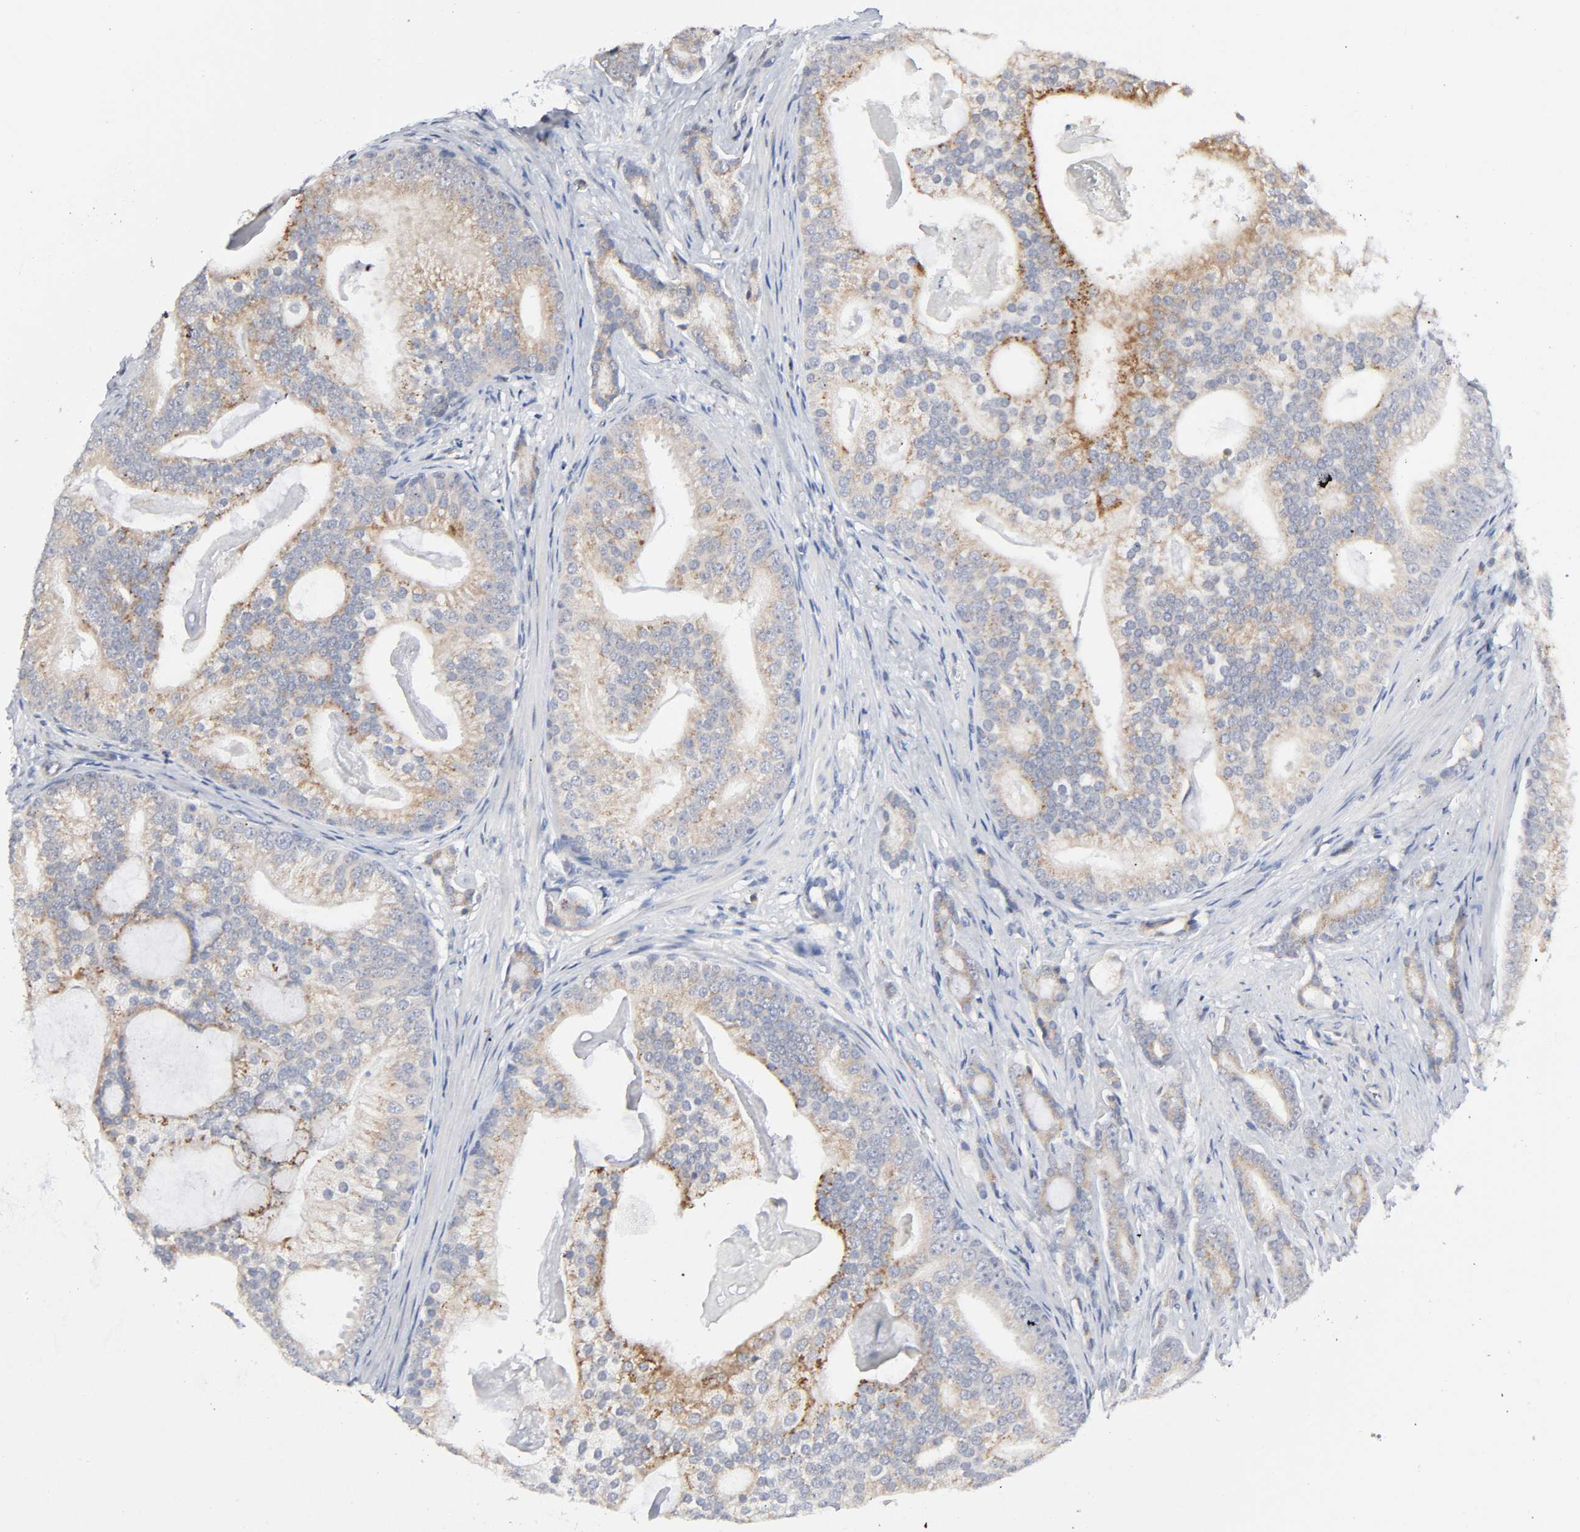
{"staining": {"intensity": "moderate", "quantity": ">75%", "location": "cytoplasmic/membranous"}, "tissue": "prostate cancer", "cell_type": "Tumor cells", "image_type": "cancer", "snomed": [{"axis": "morphology", "description": "Adenocarcinoma, Low grade"}, {"axis": "topography", "description": "Prostate"}], "caption": "DAB (3,3'-diaminobenzidine) immunohistochemical staining of human prostate low-grade adenocarcinoma demonstrates moderate cytoplasmic/membranous protein positivity in about >75% of tumor cells.", "gene": "AK7", "patient": {"sex": "male", "age": 58}}